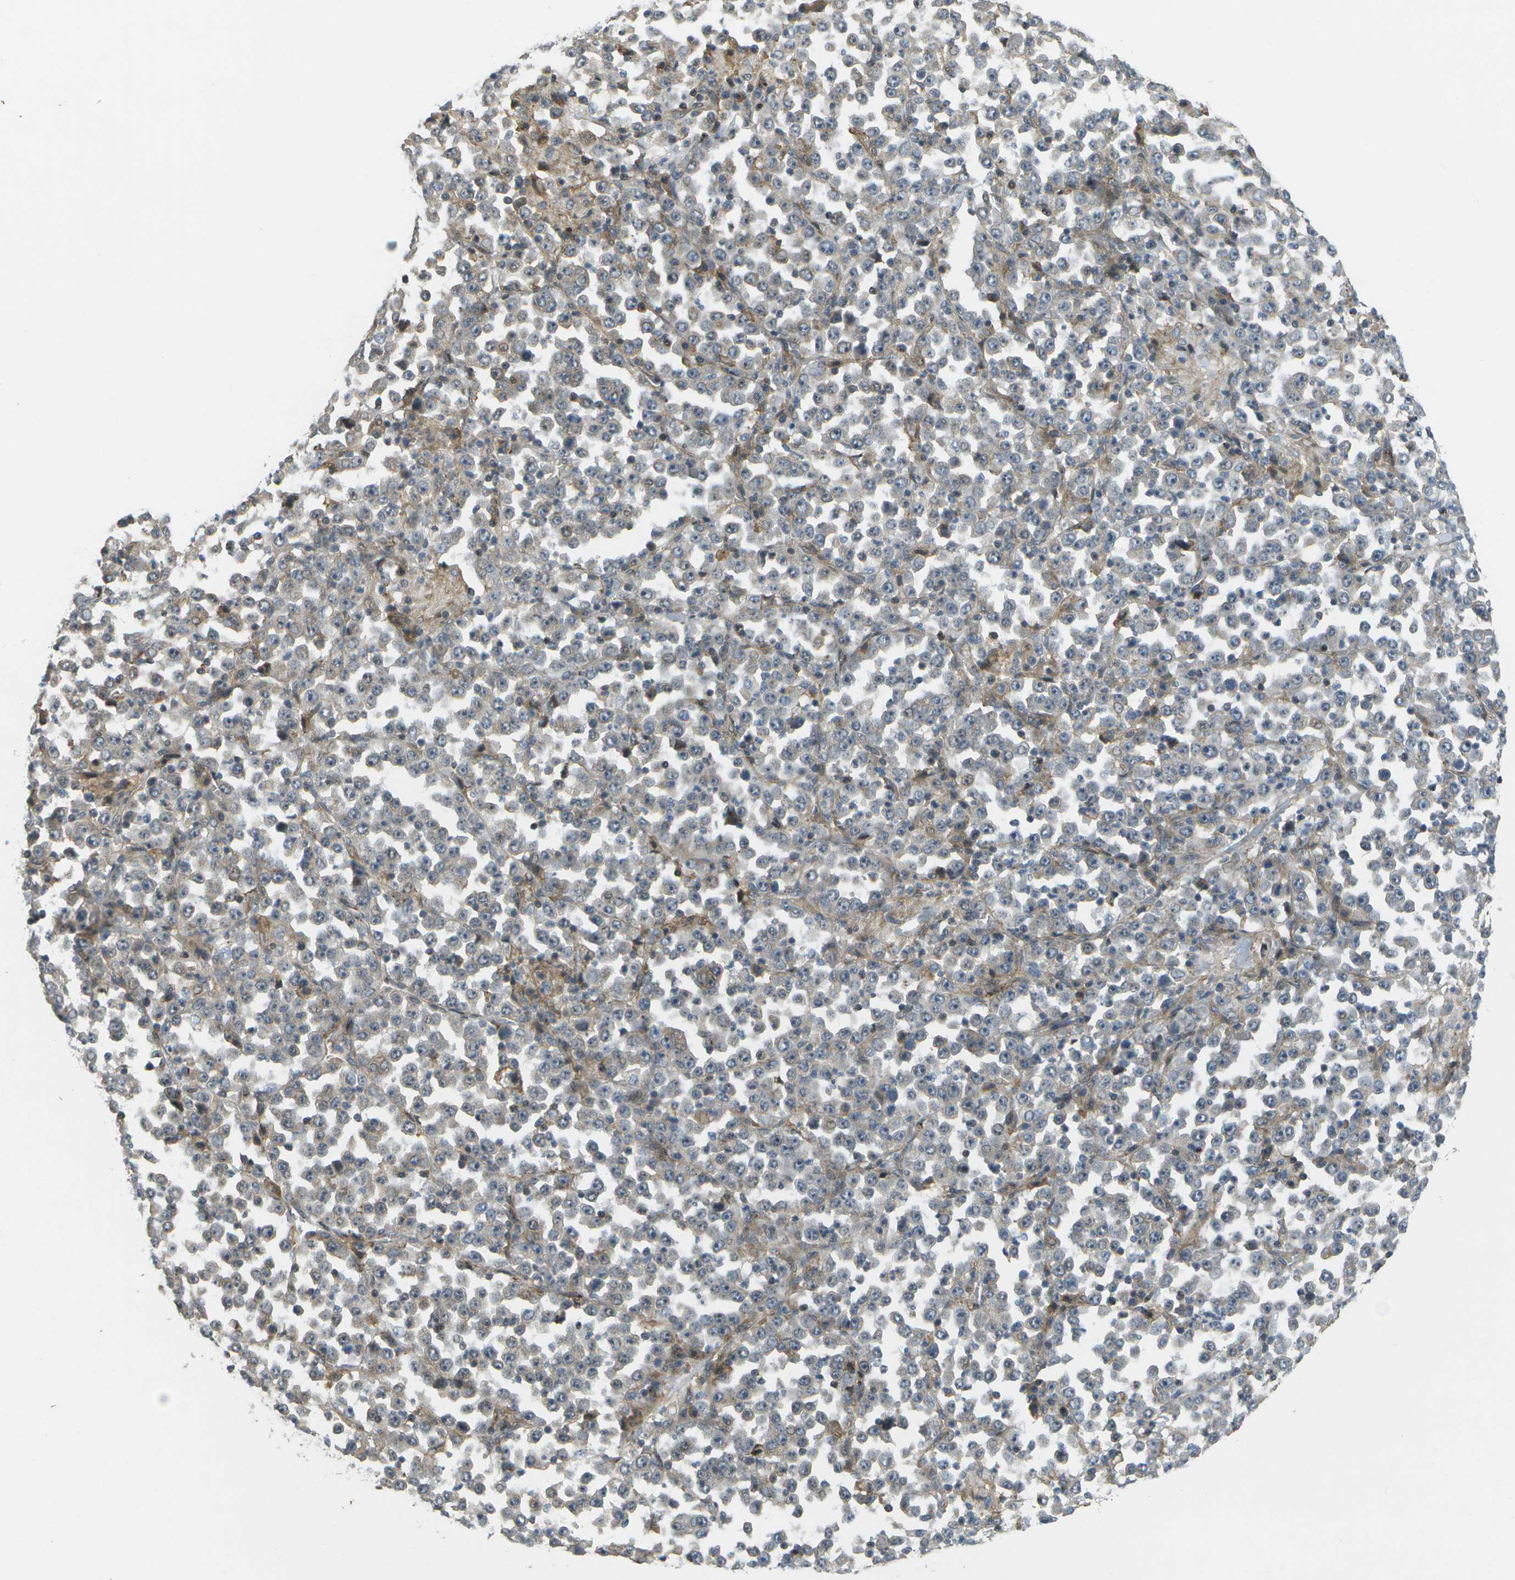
{"staining": {"intensity": "negative", "quantity": "none", "location": "none"}, "tissue": "stomach cancer", "cell_type": "Tumor cells", "image_type": "cancer", "snomed": [{"axis": "morphology", "description": "Normal tissue, NOS"}, {"axis": "morphology", "description": "Adenocarcinoma, NOS"}, {"axis": "topography", "description": "Stomach, upper"}, {"axis": "topography", "description": "Stomach"}], "caption": "Stomach cancer stained for a protein using immunohistochemistry (IHC) displays no positivity tumor cells.", "gene": "WNK2", "patient": {"sex": "male", "age": 59}}